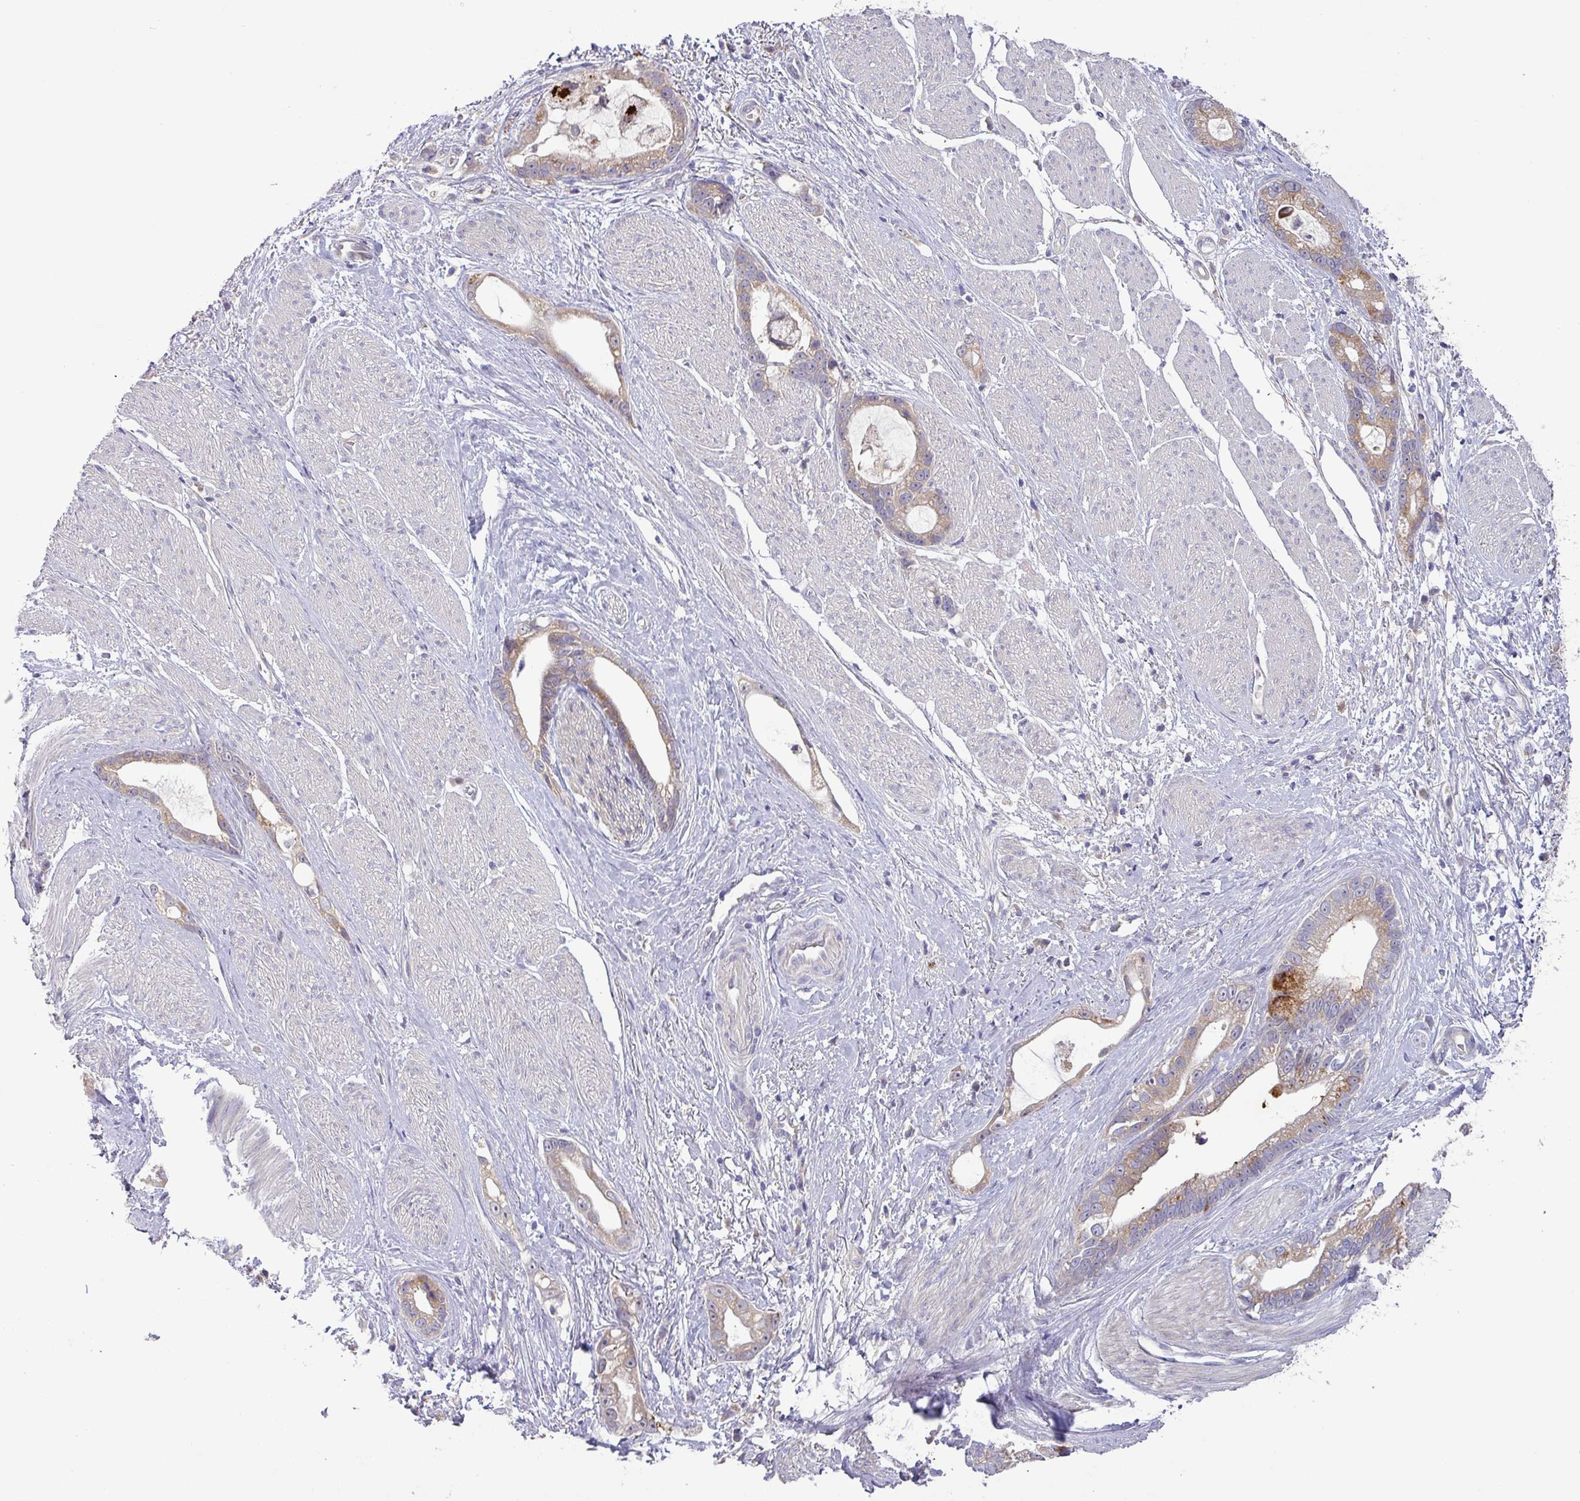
{"staining": {"intensity": "weak", "quantity": "25%-75%", "location": "cytoplasmic/membranous"}, "tissue": "stomach cancer", "cell_type": "Tumor cells", "image_type": "cancer", "snomed": [{"axis": "morphology", "description": "Adenocarcinoma, NOS"}, {"axis": "topography", "description": "Stomach"}], "caption": "Stomach cancer (adenocarcinoma) tissue exhibits weak cytoplasmic/membranous positivity in about 25%-75% of tumor cells, visualized by immunohistochemistry.", "gene": "GALNT12", "patient": {"sex": "male", "age": 55}}